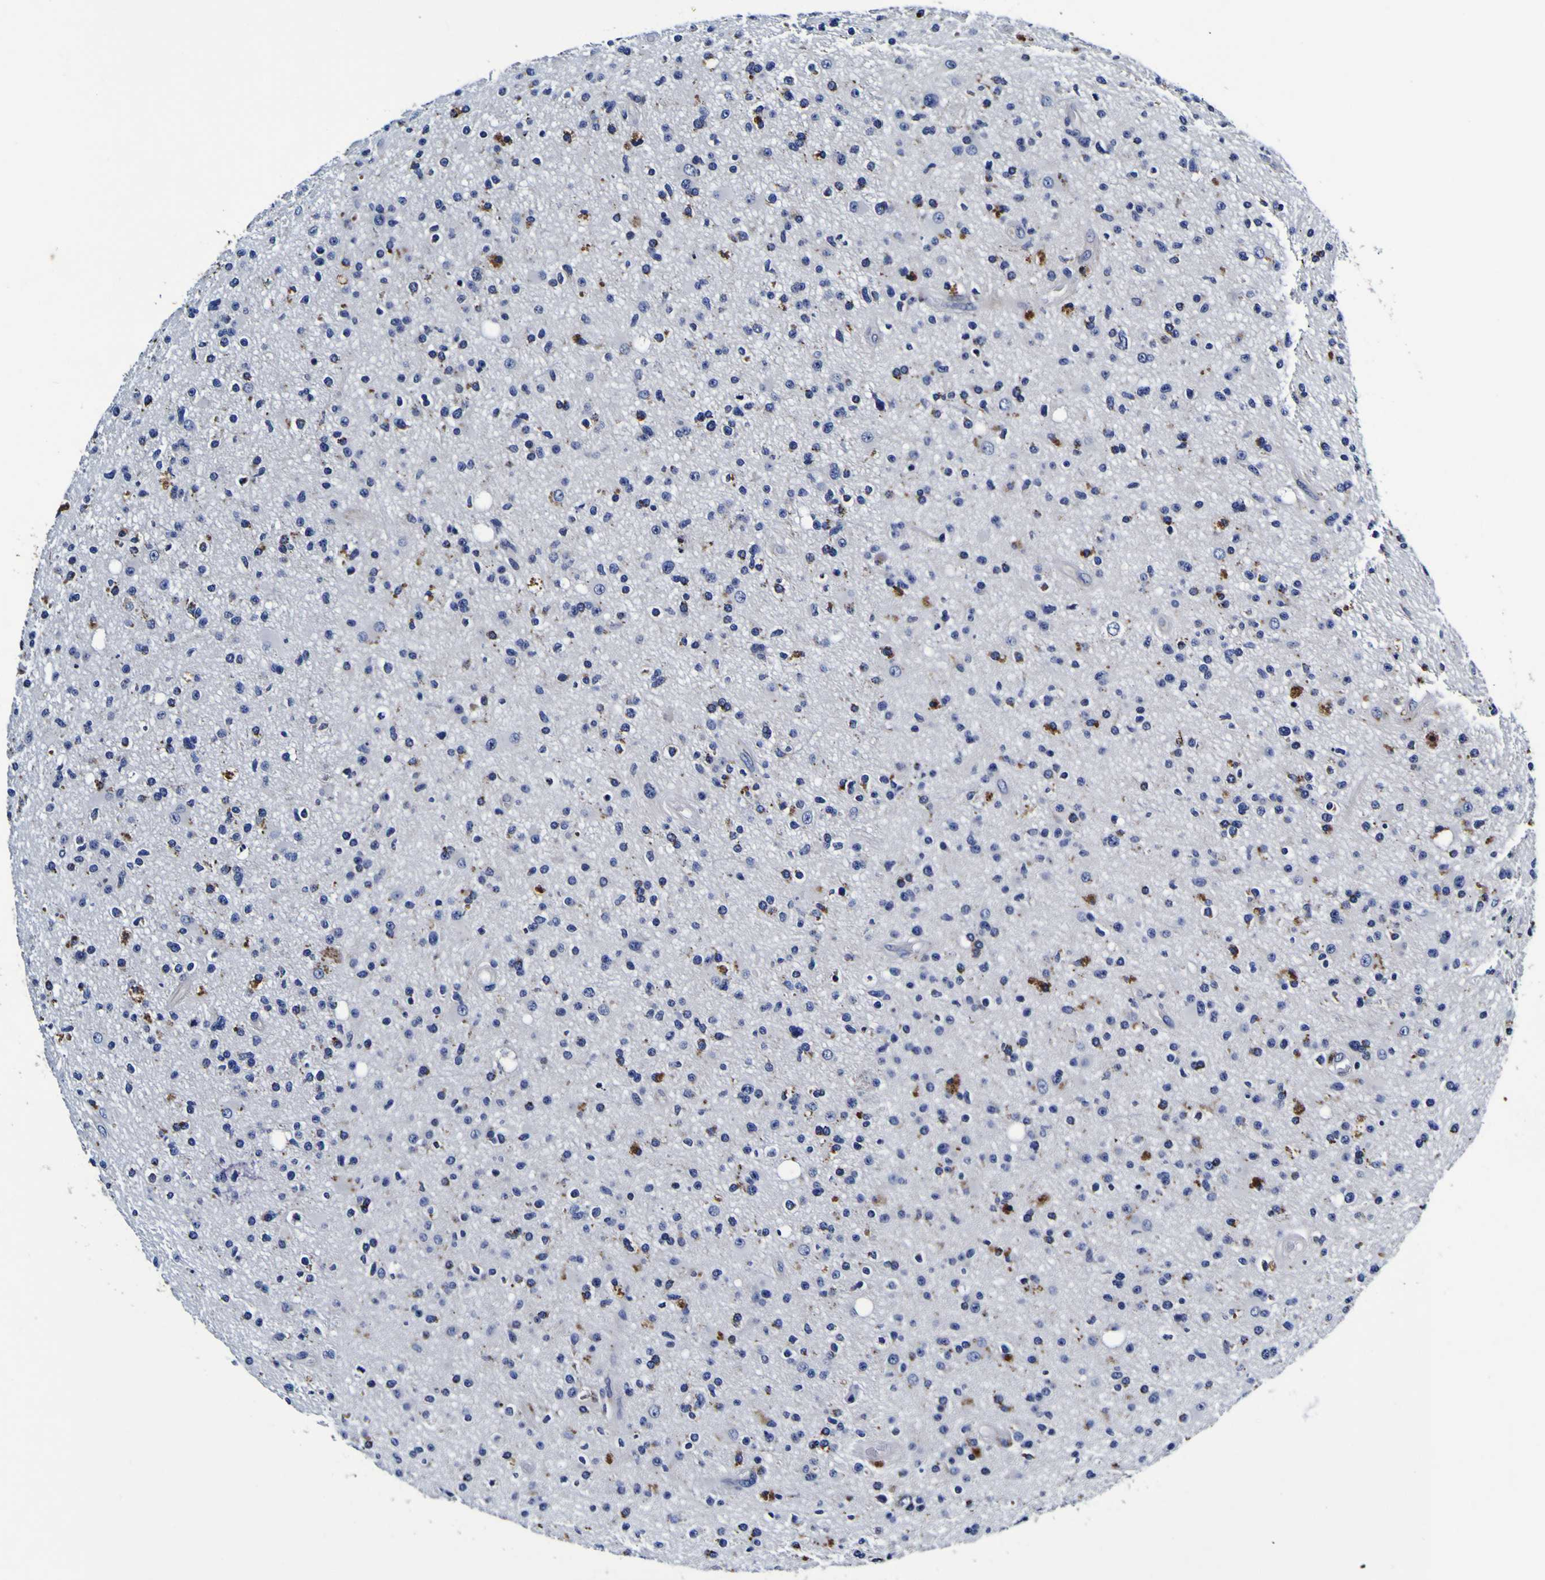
{"staining": {"intensity": "negative", "quantity": "none", "location": "none"}, "tissue": "glioma", "cell_type": "Tumor cells", "image_type": "cancer", "snomed": [{"axis": "morphology", "description": "Glioma, malignant, High grade"}, {"axis": "topography", "description": "Brain"}], "caption": "An image of glioma stained for a protein reveals no brown staining in tumor cells.", "gene": "PANK4", "patient": {"sex": "male", "age": 33}}